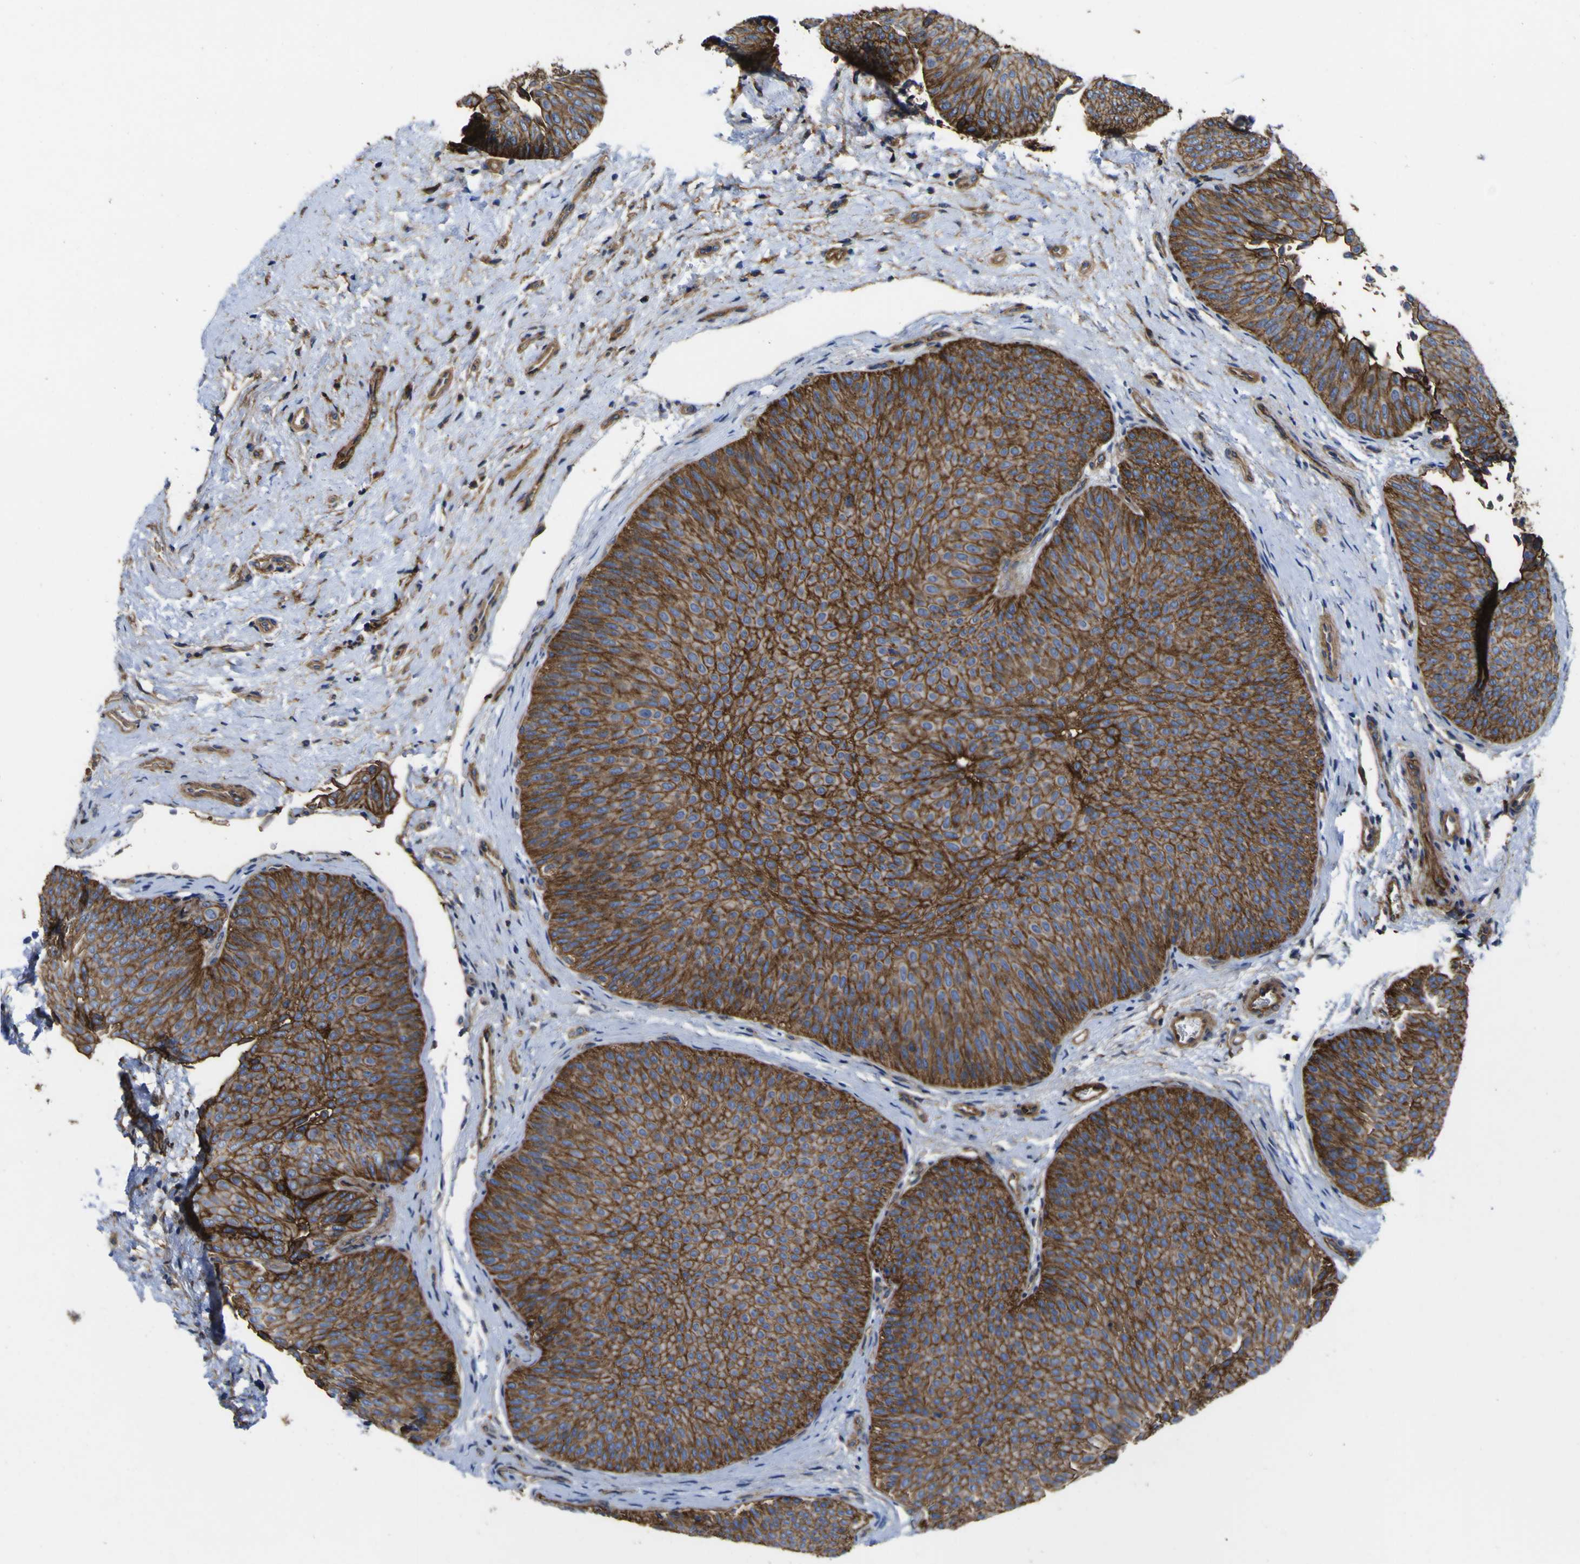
{"staining": {"intensity": "moderate", "quantity": ">75%", "location": "cytoplasmic/membranous"}, "tissue": "urothelial cancer", "cell_type": "Tumor cells", "image_type": "cancer", "snomed": [{"axis": "morphology", "description": "Urothelial carcinoma, Low grade"}, {"axis": "topography", "description": "Urinary bladder"}], "caption": "Human urothelial cancer stained with a brown dye shows moderate cytoplasmic/membranous positive expression in about >75% of tumor cells.", "gene": "CD151", "patient": {"sex": "female", "age": 60}}